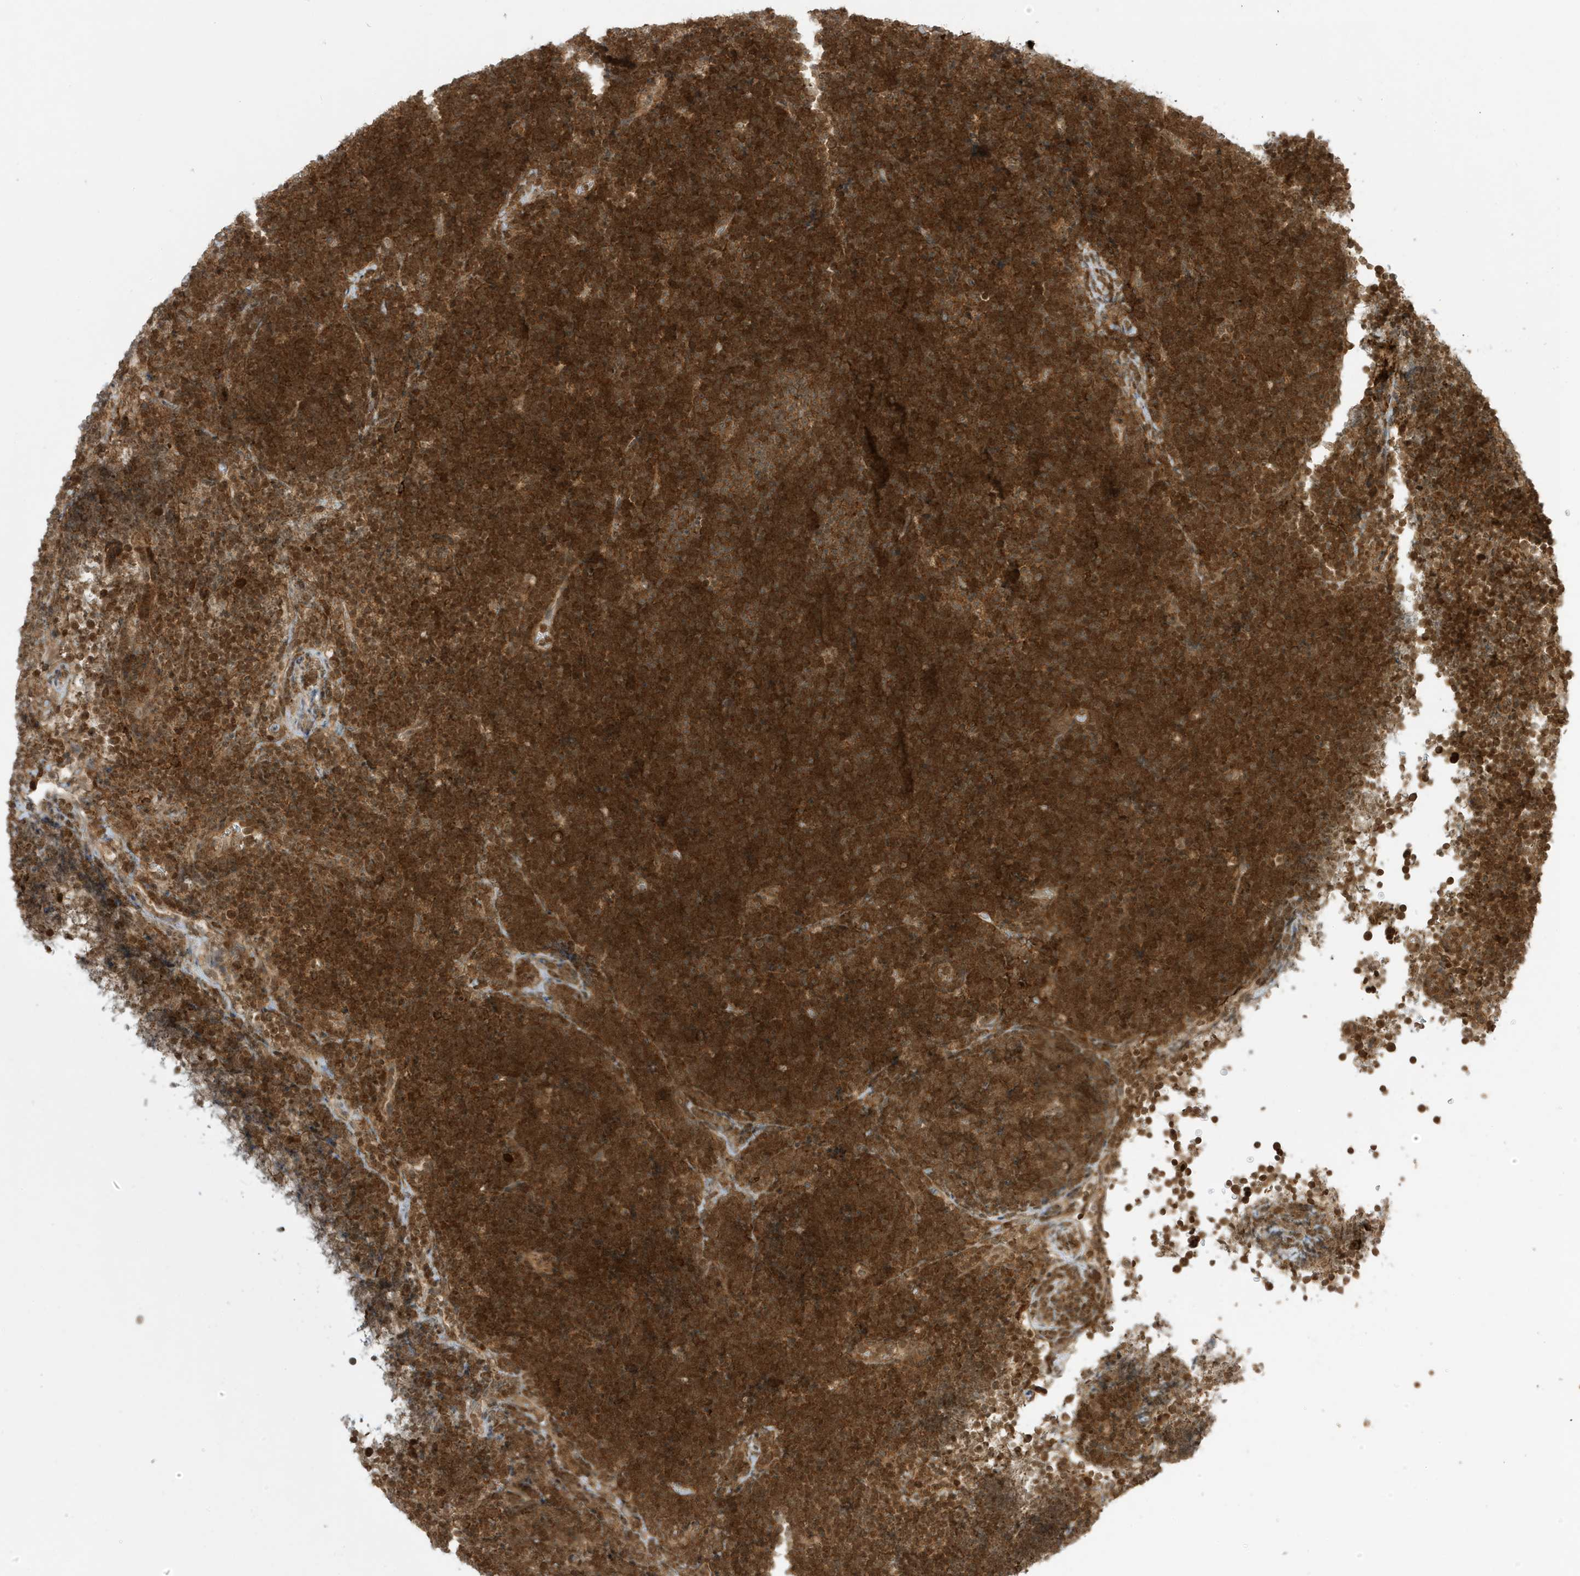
{"staining": {"intensity": "strong", "quantity": ">75%", "location": "cytoplasmic/membranous"}, "tissue": "lymphoma", "cell_type": "Tumor cells", "image_type": "cancer", "snomed": [{"axis": "morphology", "description": "Malignant lymphoma, non-Hodgkin's type, High grade"}, {"axis": "topography", "description": "Lymph node"}], "caption": "Brown immunohistochemical staining in lymphoma demonstrates strong cytoplasmic/membranous expression in approximately >75% of tumor cells.", "gene": "DHX36", "patient": {"sex": "male", "age": 13}}